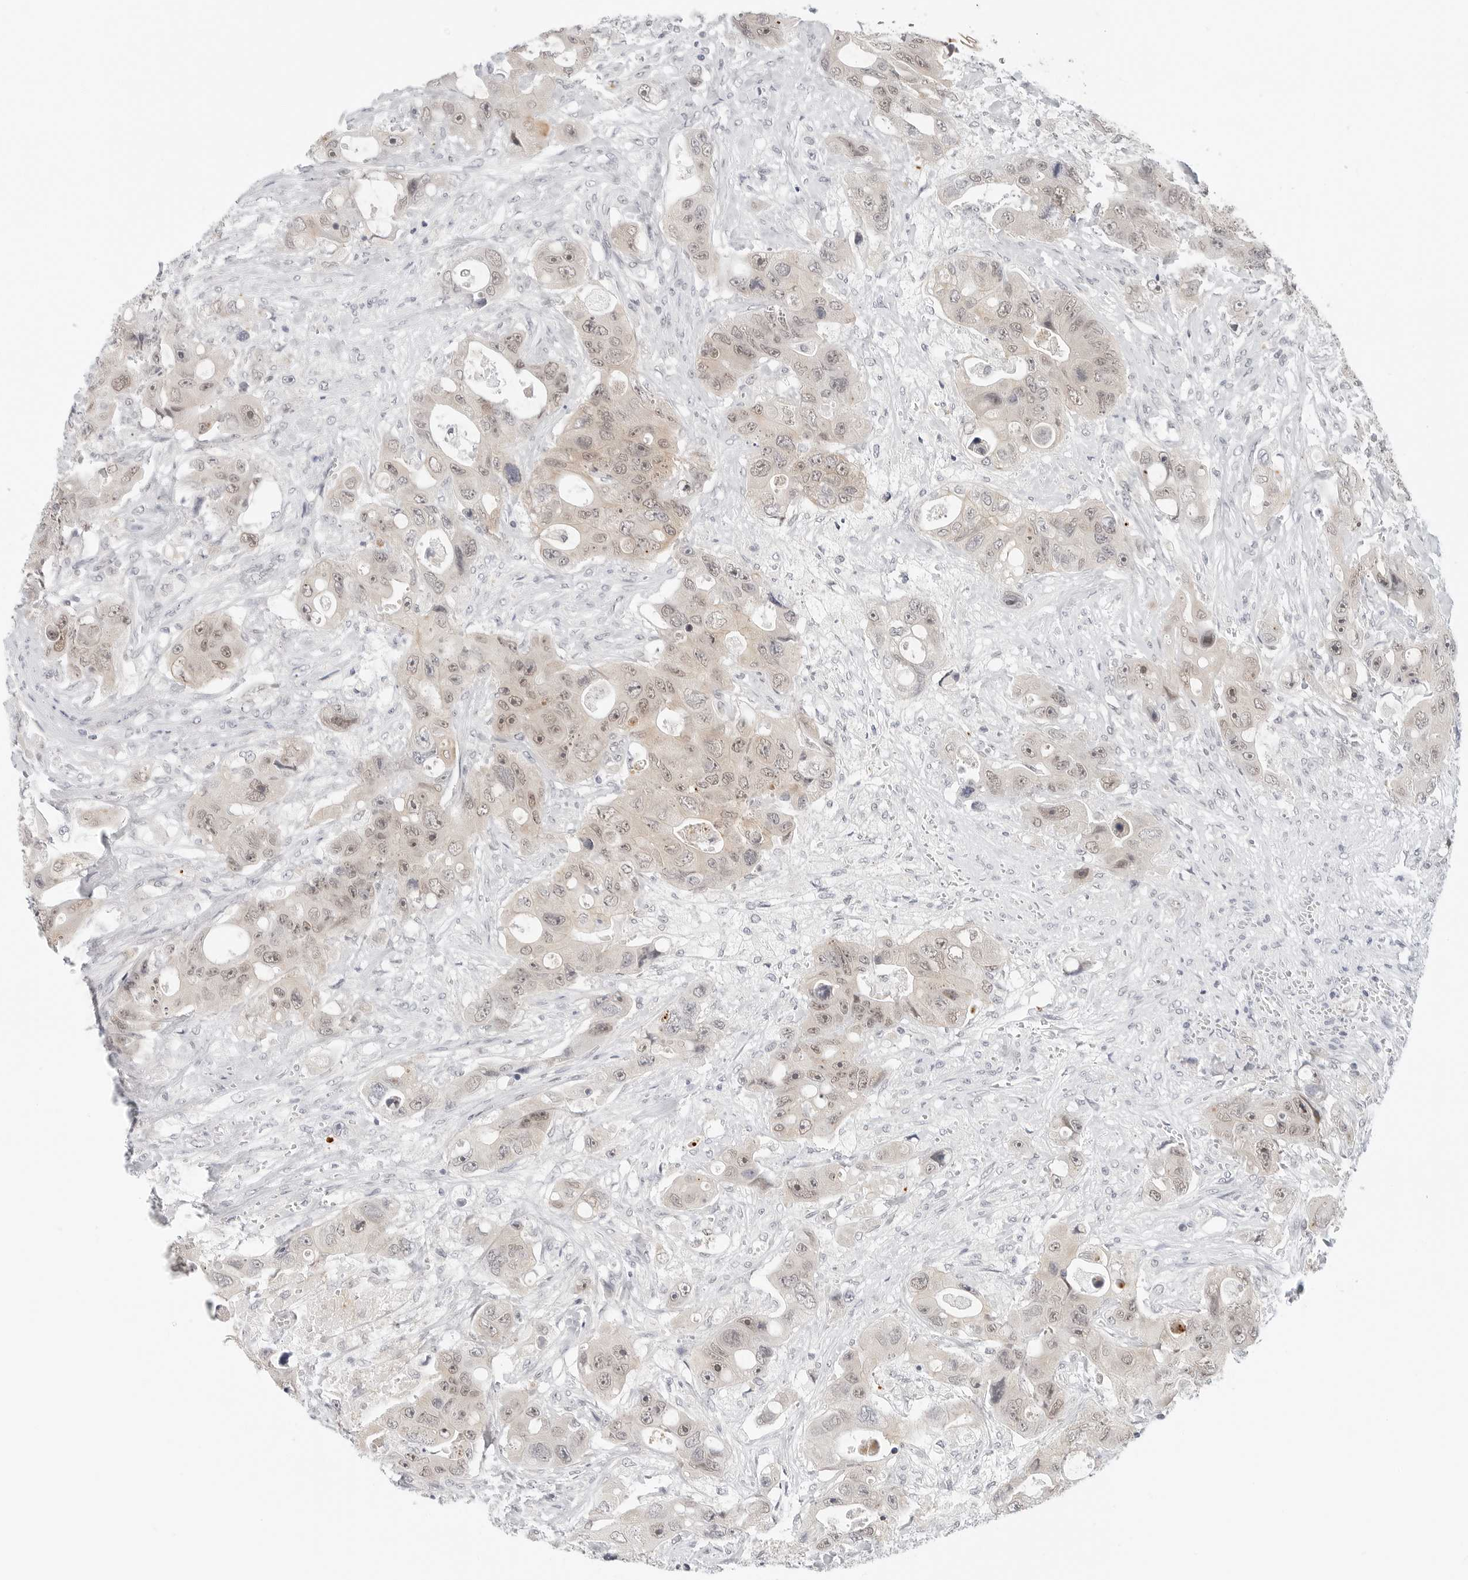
{"staining": {"intensity": "weak", "quantity": ">75%", "location": "cytoplasmic/membranous,nuclear"}, "tissue": "colorectal cancer", "cell_type": "Tumor cells", "image_type": "cancer", "snomed": [{"axis": "morphology", "description": "Adenocarcinoma, NOS"}, {"axis": "topography", "description": "Colon"}], "caption": "Brown immunohistochemical staining in human colorectal cancer exhibits weak cytoplasmic/membranous and nuclear expression in approximately >75% of tumor cells. The staining is performed using DAB brown chromogen to label protein expression. The nuclei are counter-stained blue using hematoxylin.", "gene": "TSEN2", "patient": {"sex": "female", "age": 46}}